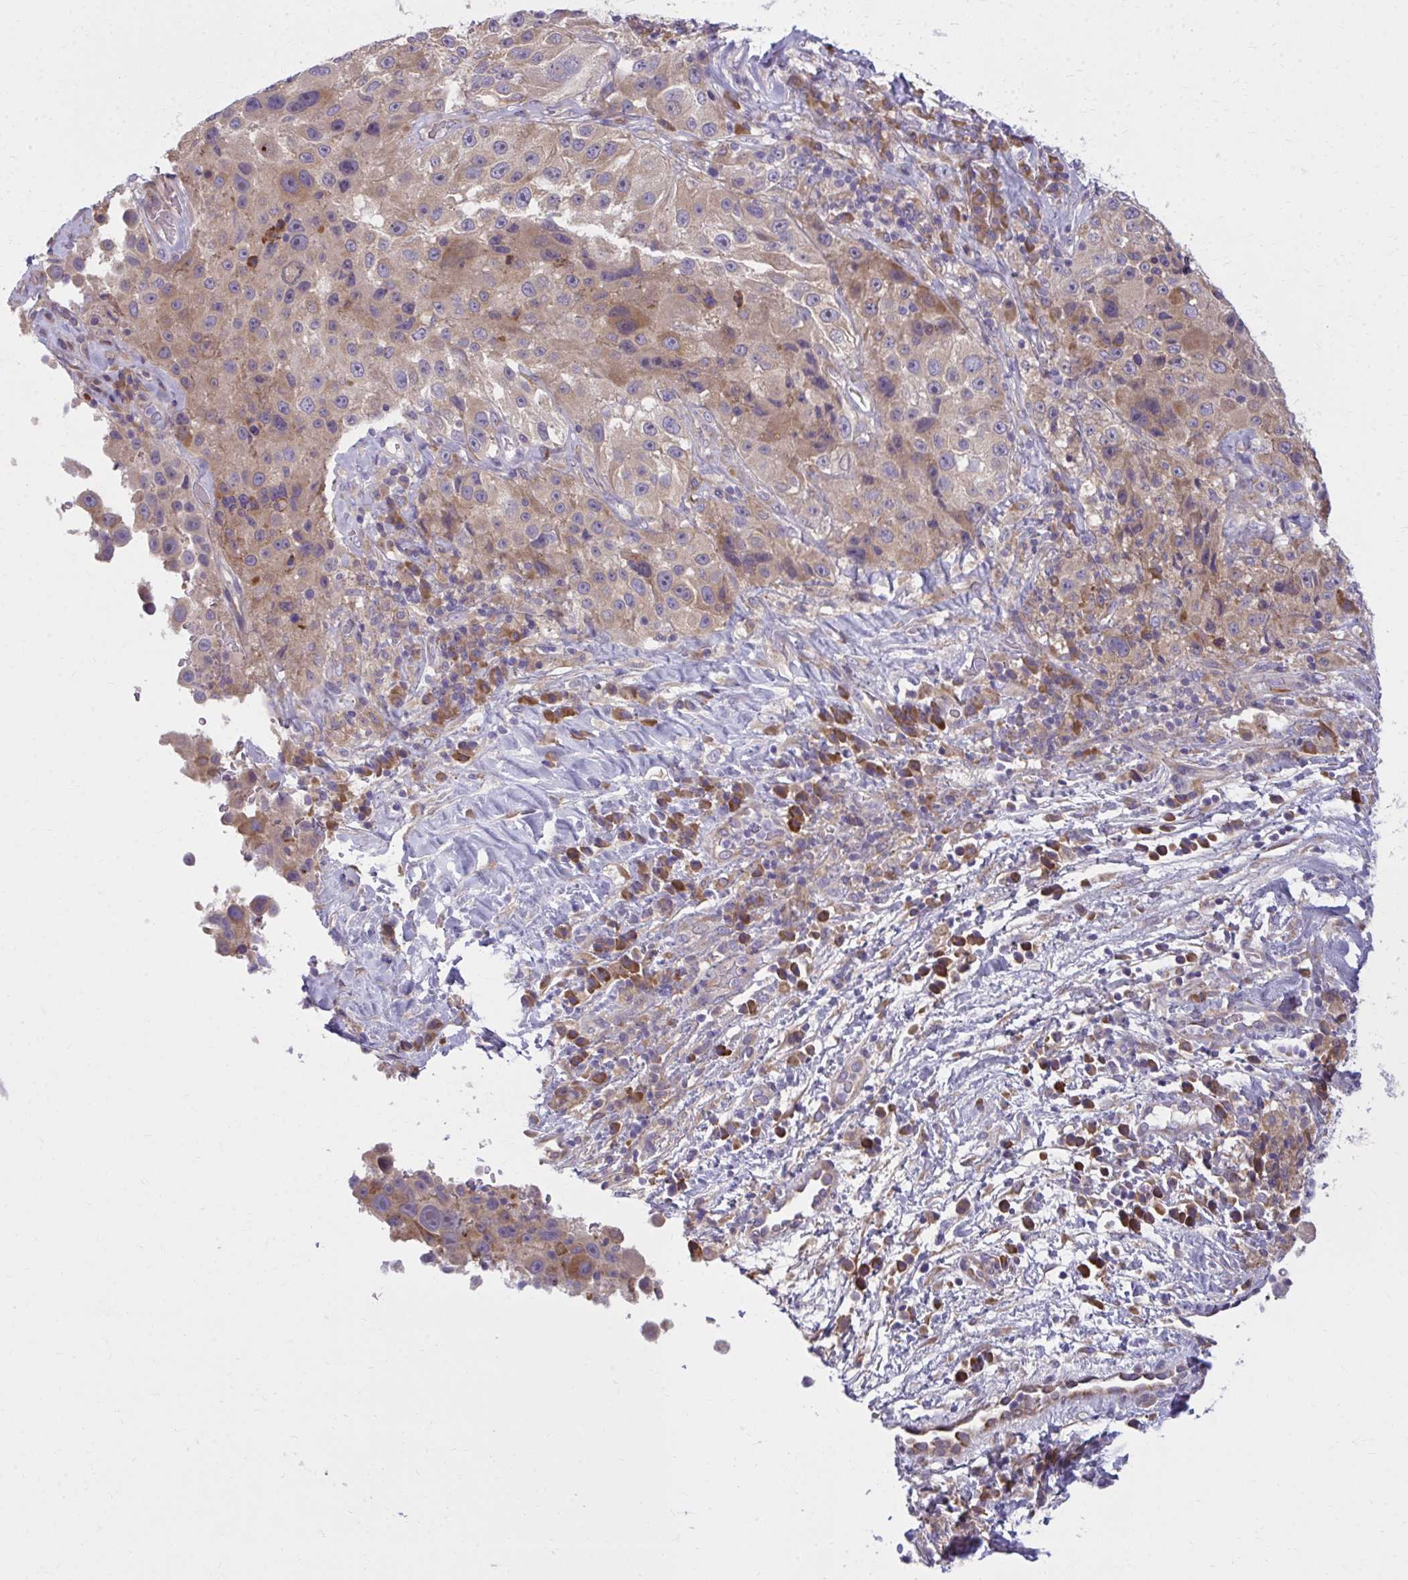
{"staining": {"intensity": "weak", "quantity": "25%-75%", "location": "cytoplasmic/membranous"}, "tissue": "melanoma", "cell_type": "Tumor cells", "image_type": "cancer", "snomed": [{"axis": "morphology", "description": "Malignant melanoma, Metastatic site"}, {"axis": "topography", "description": "Lymph node"}], "caption": "Malignant melanoma (metastatic site) was stained to show a protein in brown. There is low levels of weak cytoplasmic/membranous staining in about 25%-75% of tumor cells.", "gene": "CEMP1", "patient": {"sex": "male", "age": 62}}